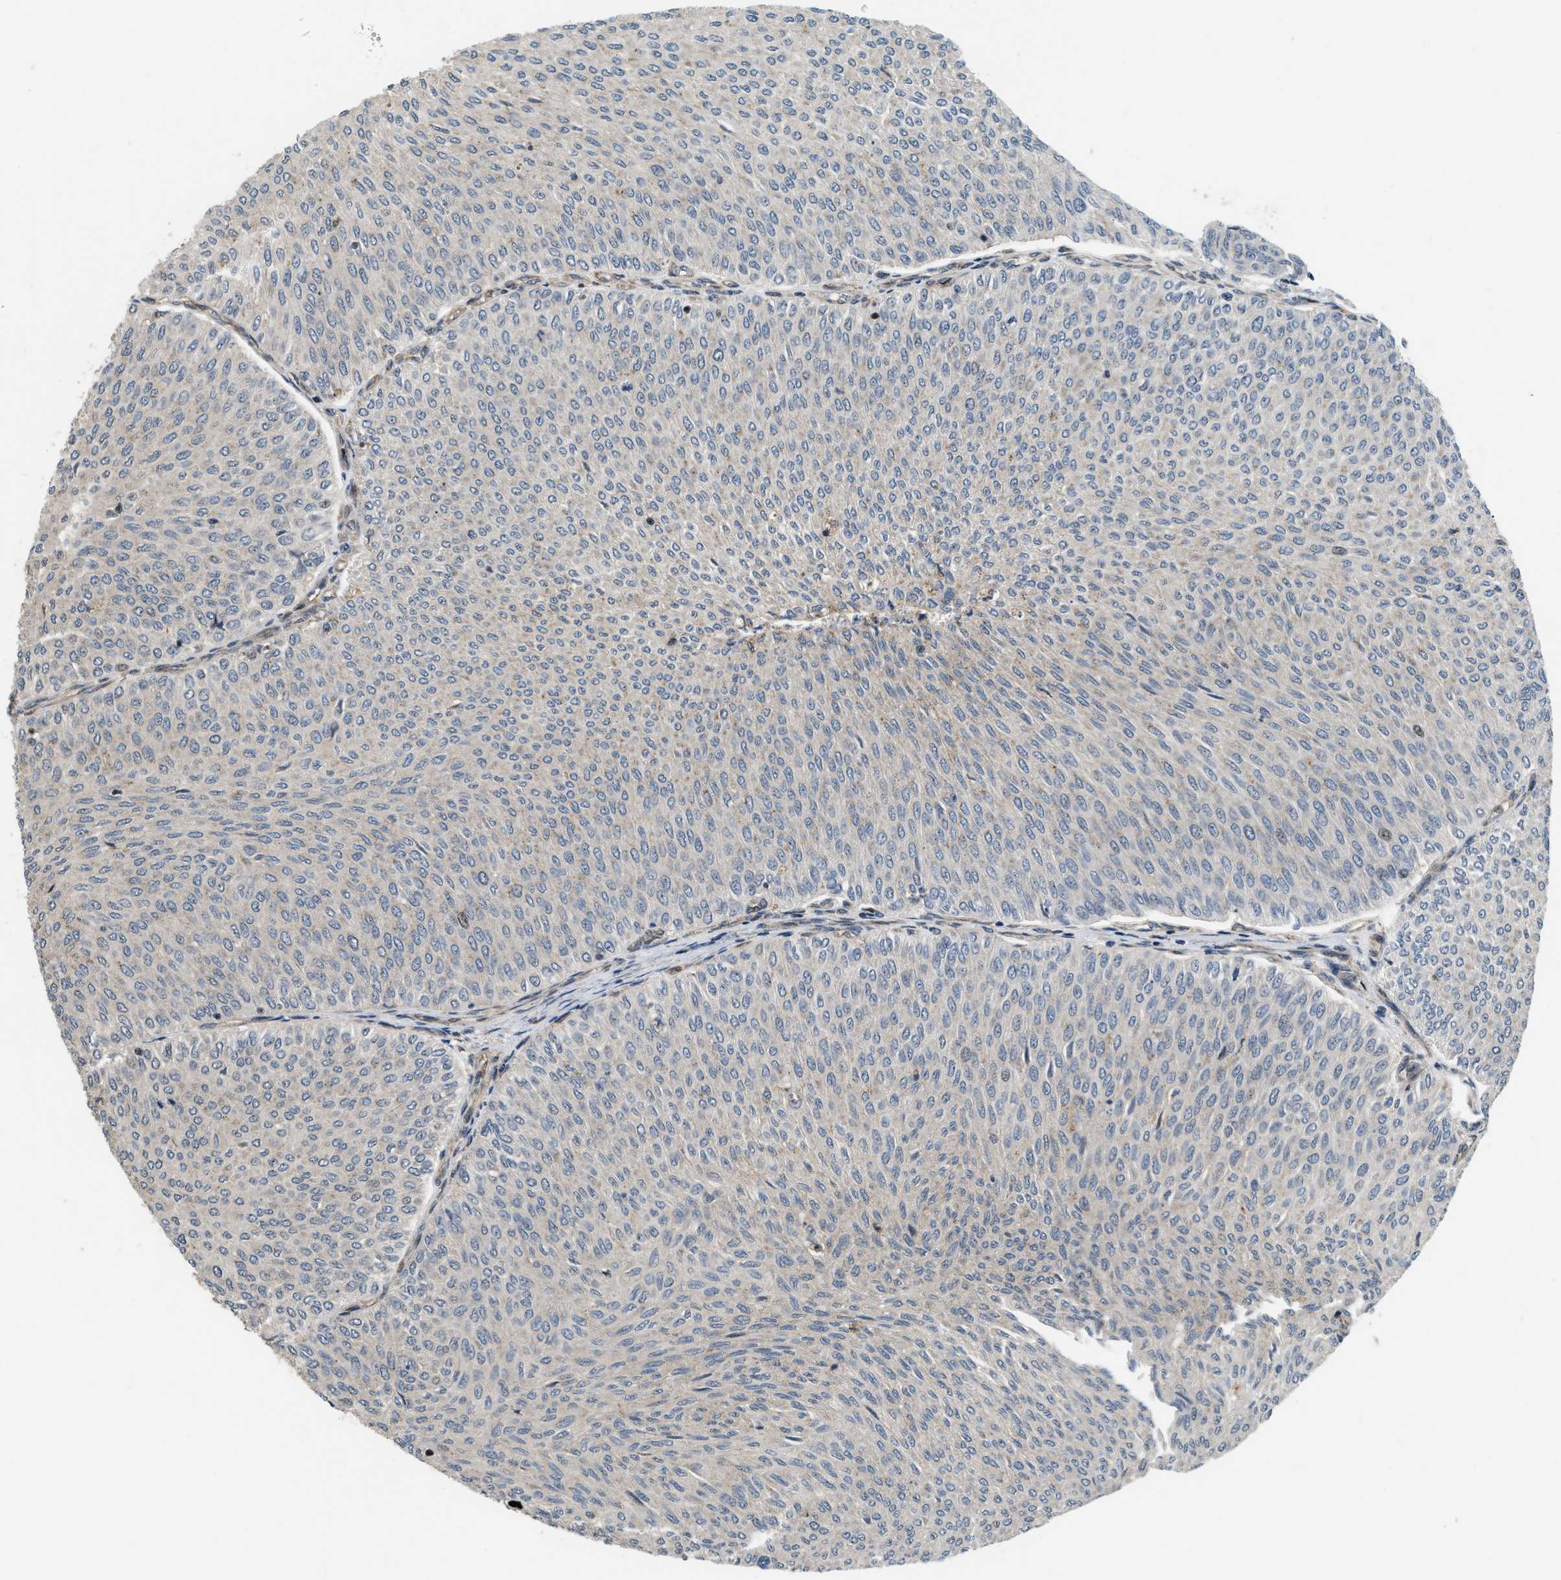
{"staining": {"intensity": "weak", "quantity": "<25%", "location": "nuclear"}, "tissue": "urothelial cancer", "cell_type": "Tumor cells", "image_type": "cancer", "snomed": [{"axis": "morphology", "description": "Urothelial carcinoma, Low grade"}, {"axis": "topography", "description": "Urinary bladder"}], "caption": "The micrograph displays no significant positivity in tumor cells of urothelial cancer.", "gene": "LTA4H", "patient": {"sex": "male", "age": 78}}